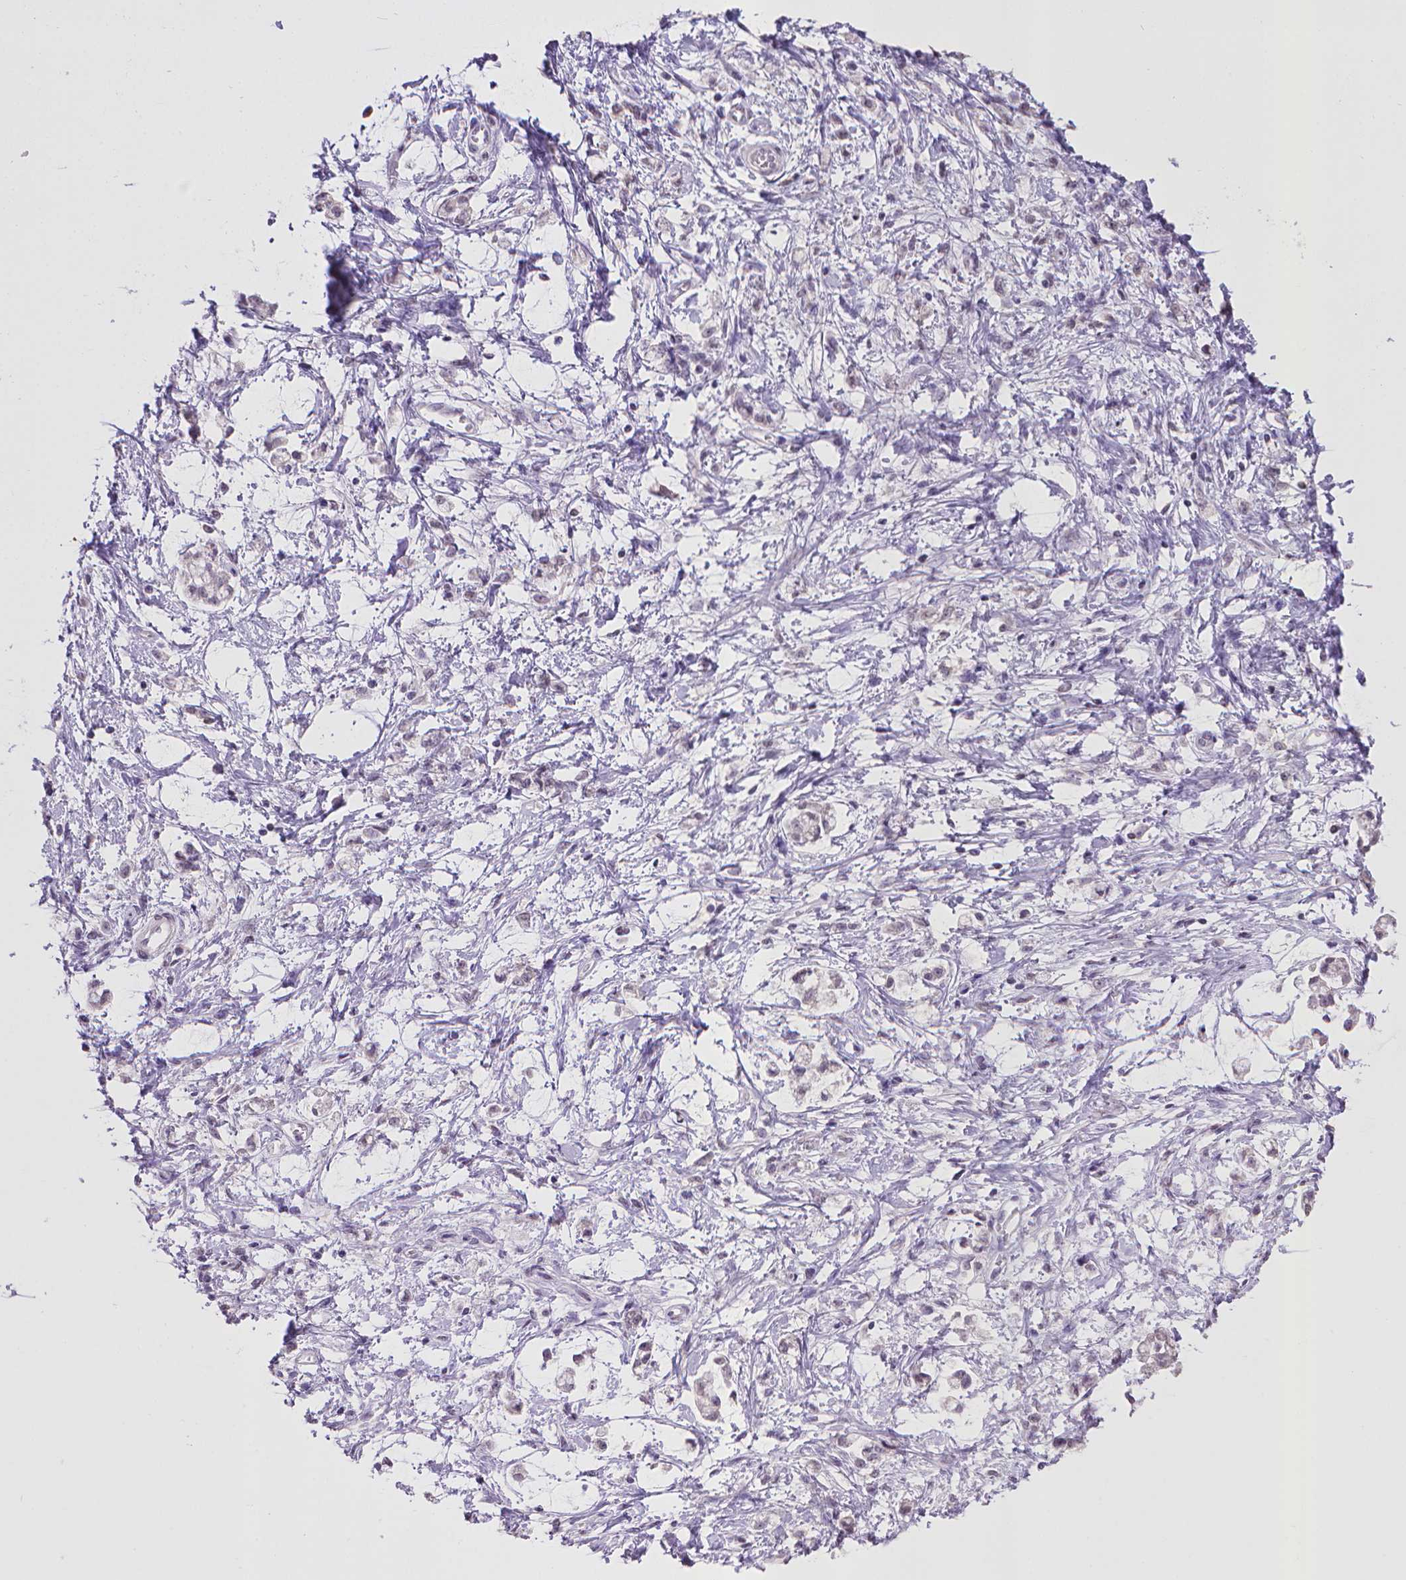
{"staining": {"intensity": "negative", "quantity": "none", "location": "none"}, "tissue": "stomach cancer", "cell_type": "Tumor cells", "image_type": "cancer", "snomed": [{"axis": "morphology", "description": "Adenocarcinoma, NOS"}, {"axis": "topography", "description": "Stomach"}], "caption": "A high-resolution micrograph shows immunohistochemistry (IHC) staining of stomach cancer (adenocarcinoma), which demonstrates no significant positivity in tumor cells. The staining was performed using DAB to visualize the protein expression in brown, while the nuclei were stained in blue with hematoxylin (Magnification: 20x).", "gene": "KMO", "patient": {"sex": "female", "age": 60}}